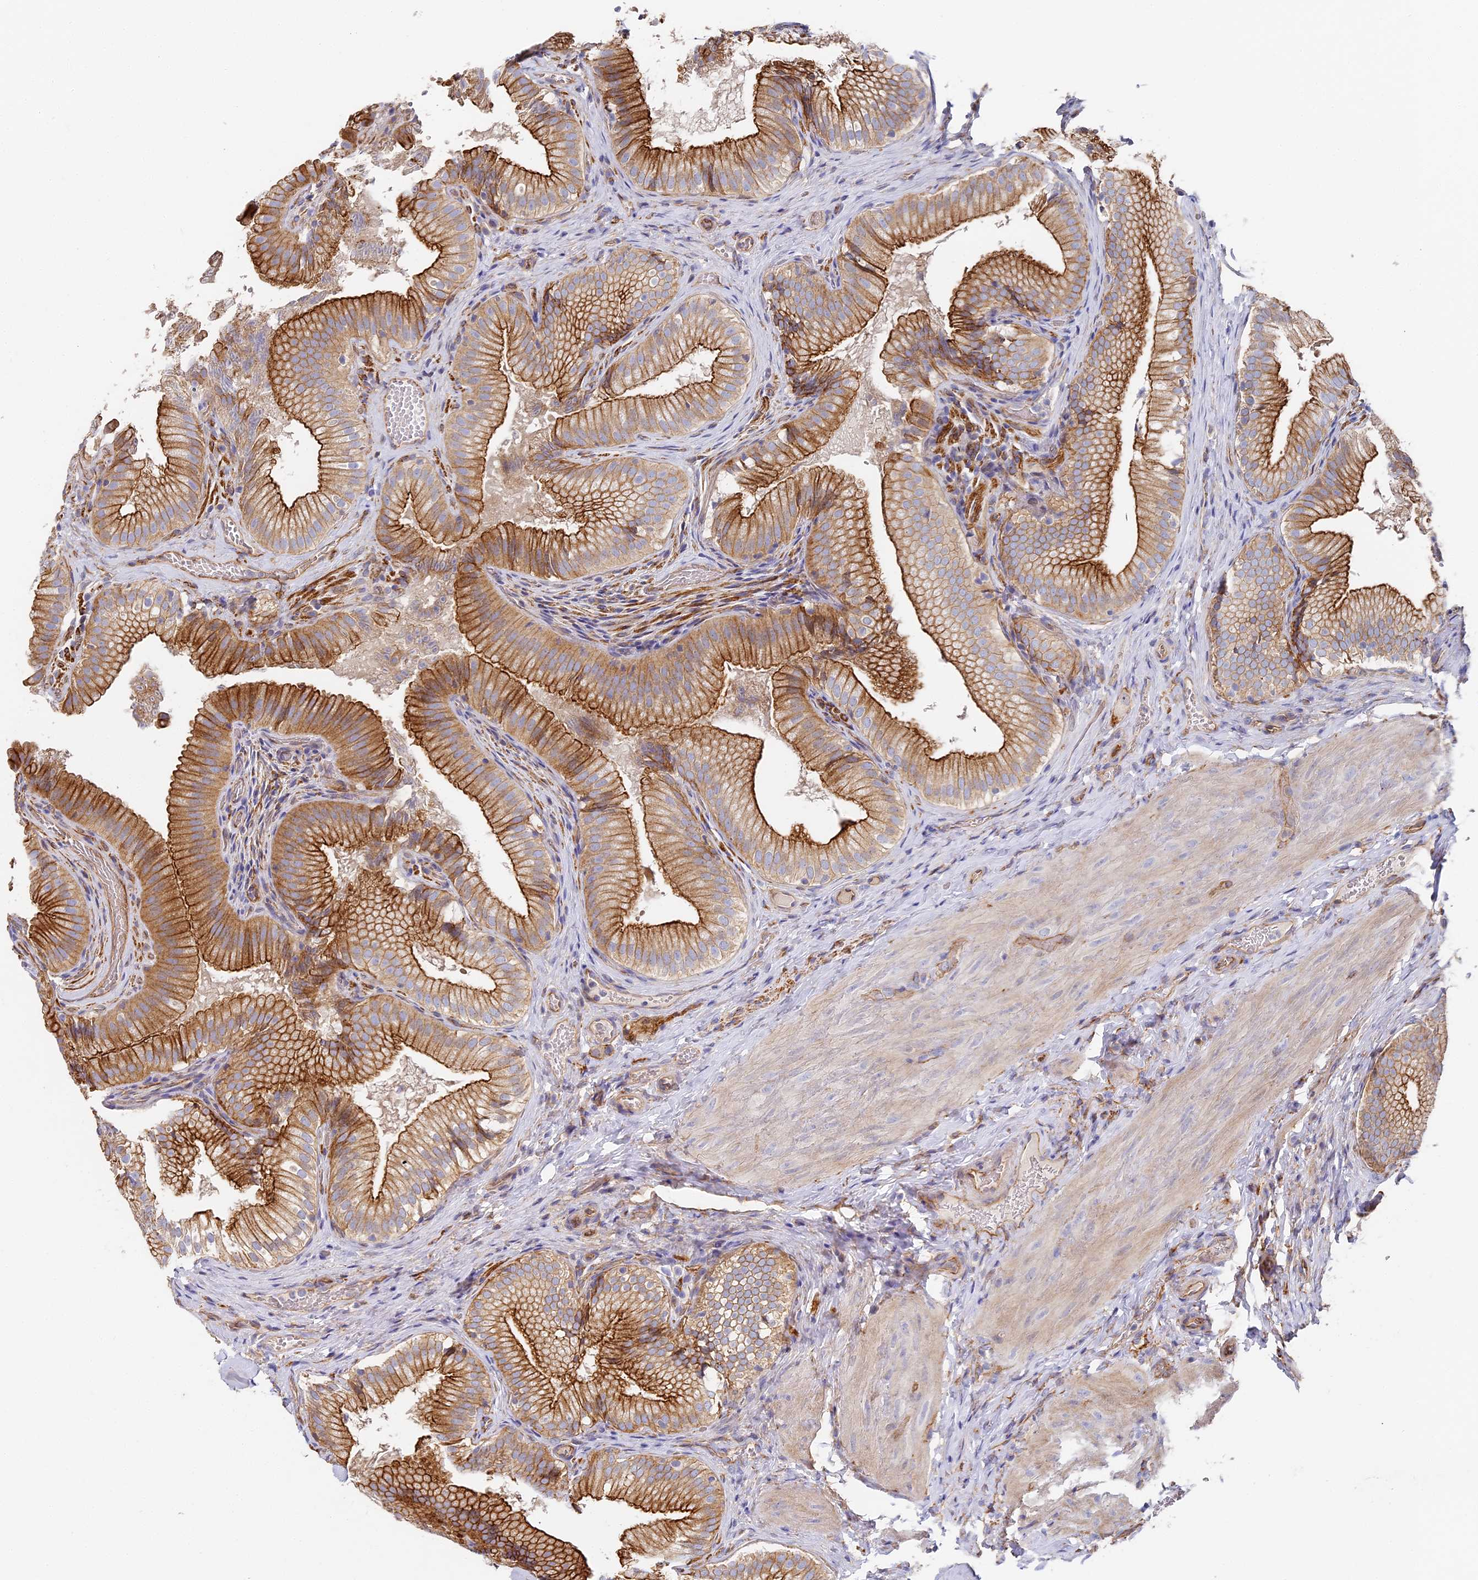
{"staining": {"intensity": "strong", "quantity": ">75%", "location": "cytoplasmic/membranous"}, "tissue": "gallbladder", "cell_type": "Glandular cells", "image_type": "normal", "snomed": [{"axis": "morphology", "description": "Normal tissue, NOS"}, {"axis": "topography", "description": "Gallbladder"}], "caption": "Immunohistochemistry of normal gallbladder shows high levels of strong cytoplasmic/membranous expression in approximately >75% of glandular cells. (DAB (3,3'-diaminobenzidine) IHC with brightfield microscopy, high magnification).", "gene": "CCDC30", "patient": {"sex": "female", "age": 30}}